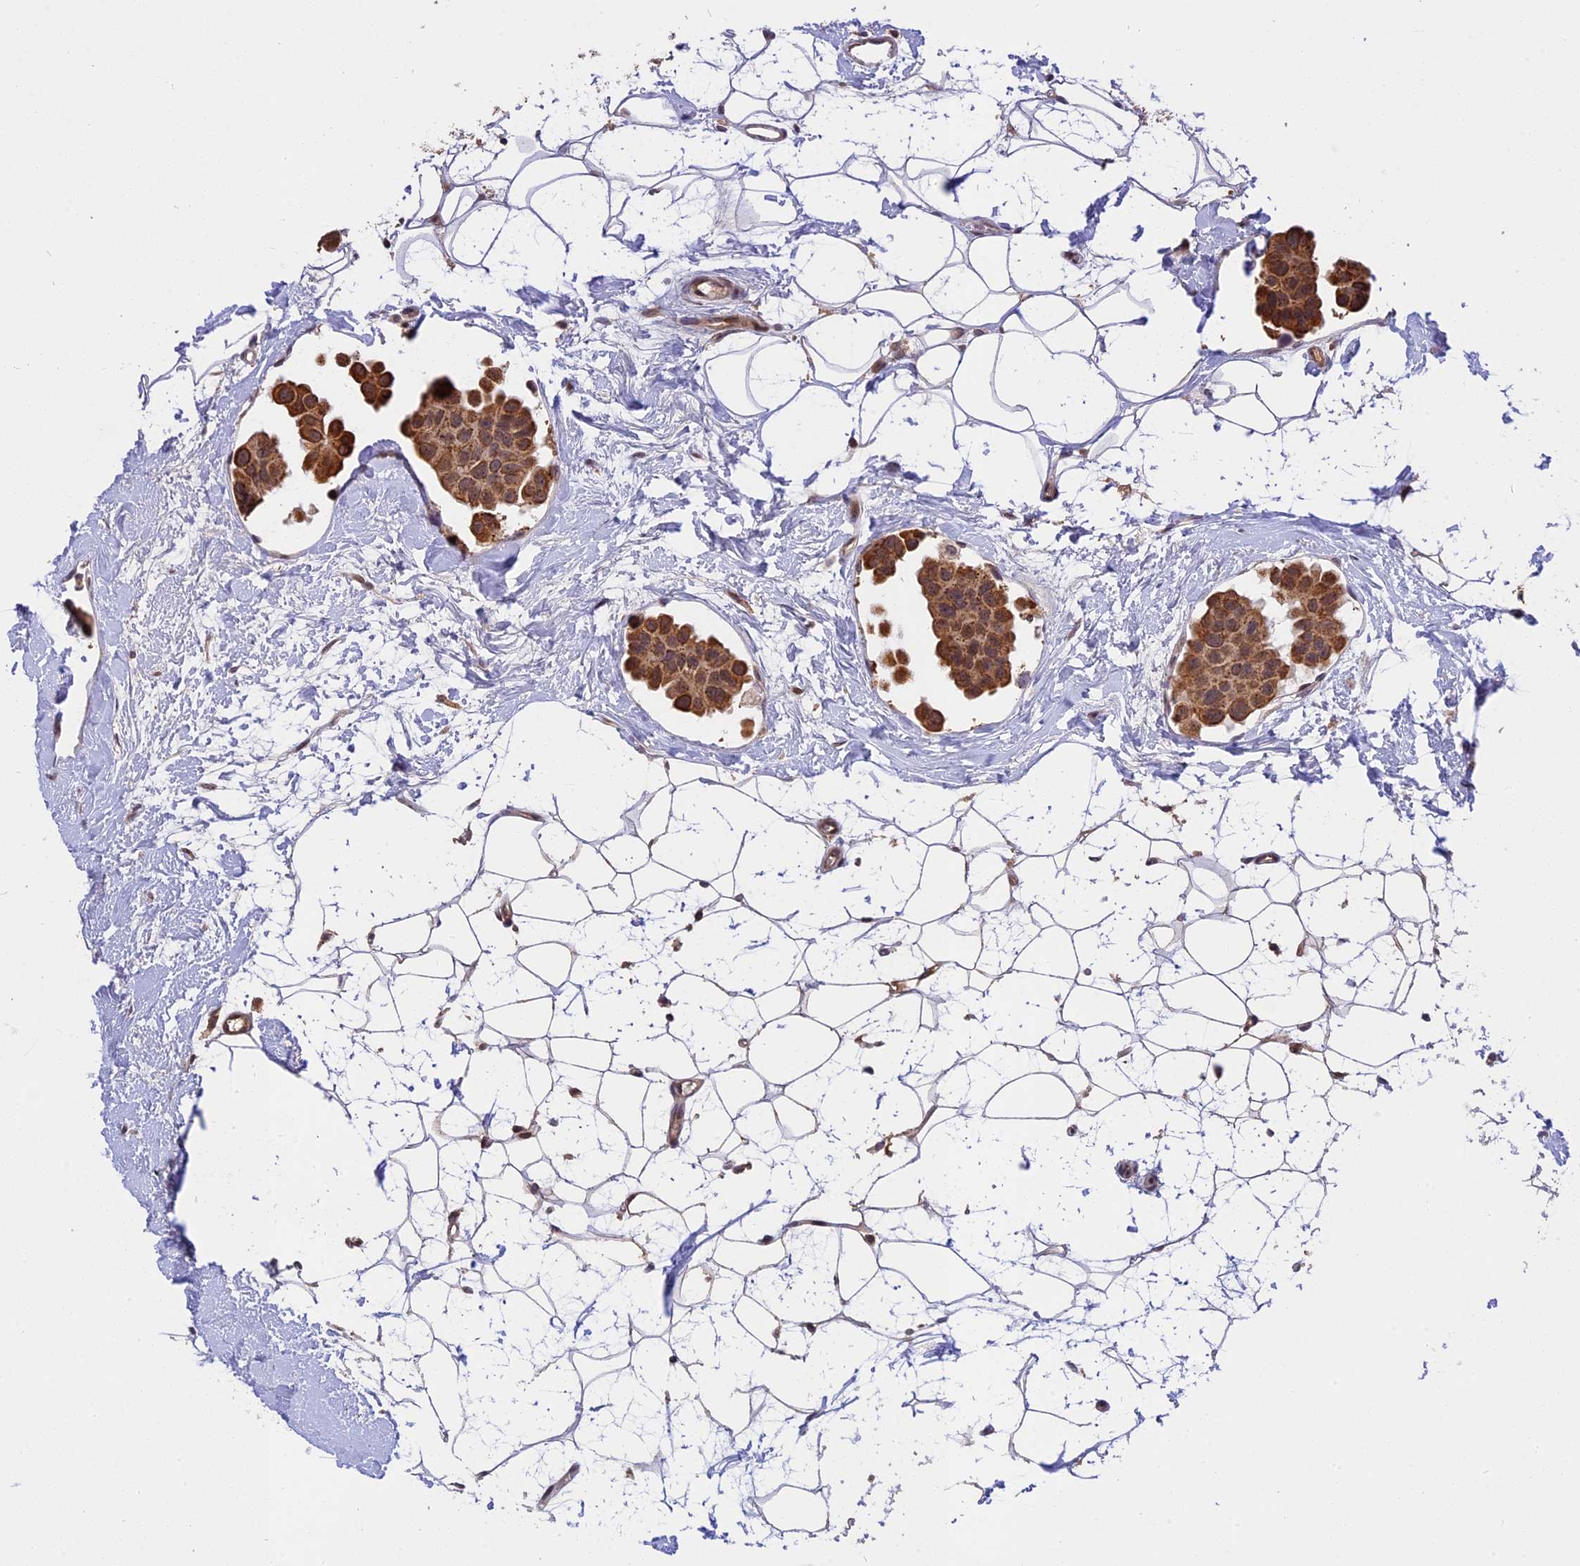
{"staining": {"intensity": "strong", "quantity": ">75%", "location": "cytoplasmic/membranous"}, "tissue": "breast cancer", "cell_type": "Tumor cells", "image_type": "cancer", "snomed": [{"axis": "morphology", "description": "Normal tissue, NOS"}, {"axis": "morphology", "description": "Duct carcinoma"}, {"axis": "topography", "description": "Breast"}], "caption": "Breast cancer (infiltrating ductal carcinoma) stained with a brown dye reveals strong cytoplasmic/membranous positive expression in approximately >75% of tumor cells.", "gene": "RERGL", "patient": {"sex": "female", "age": 39}}